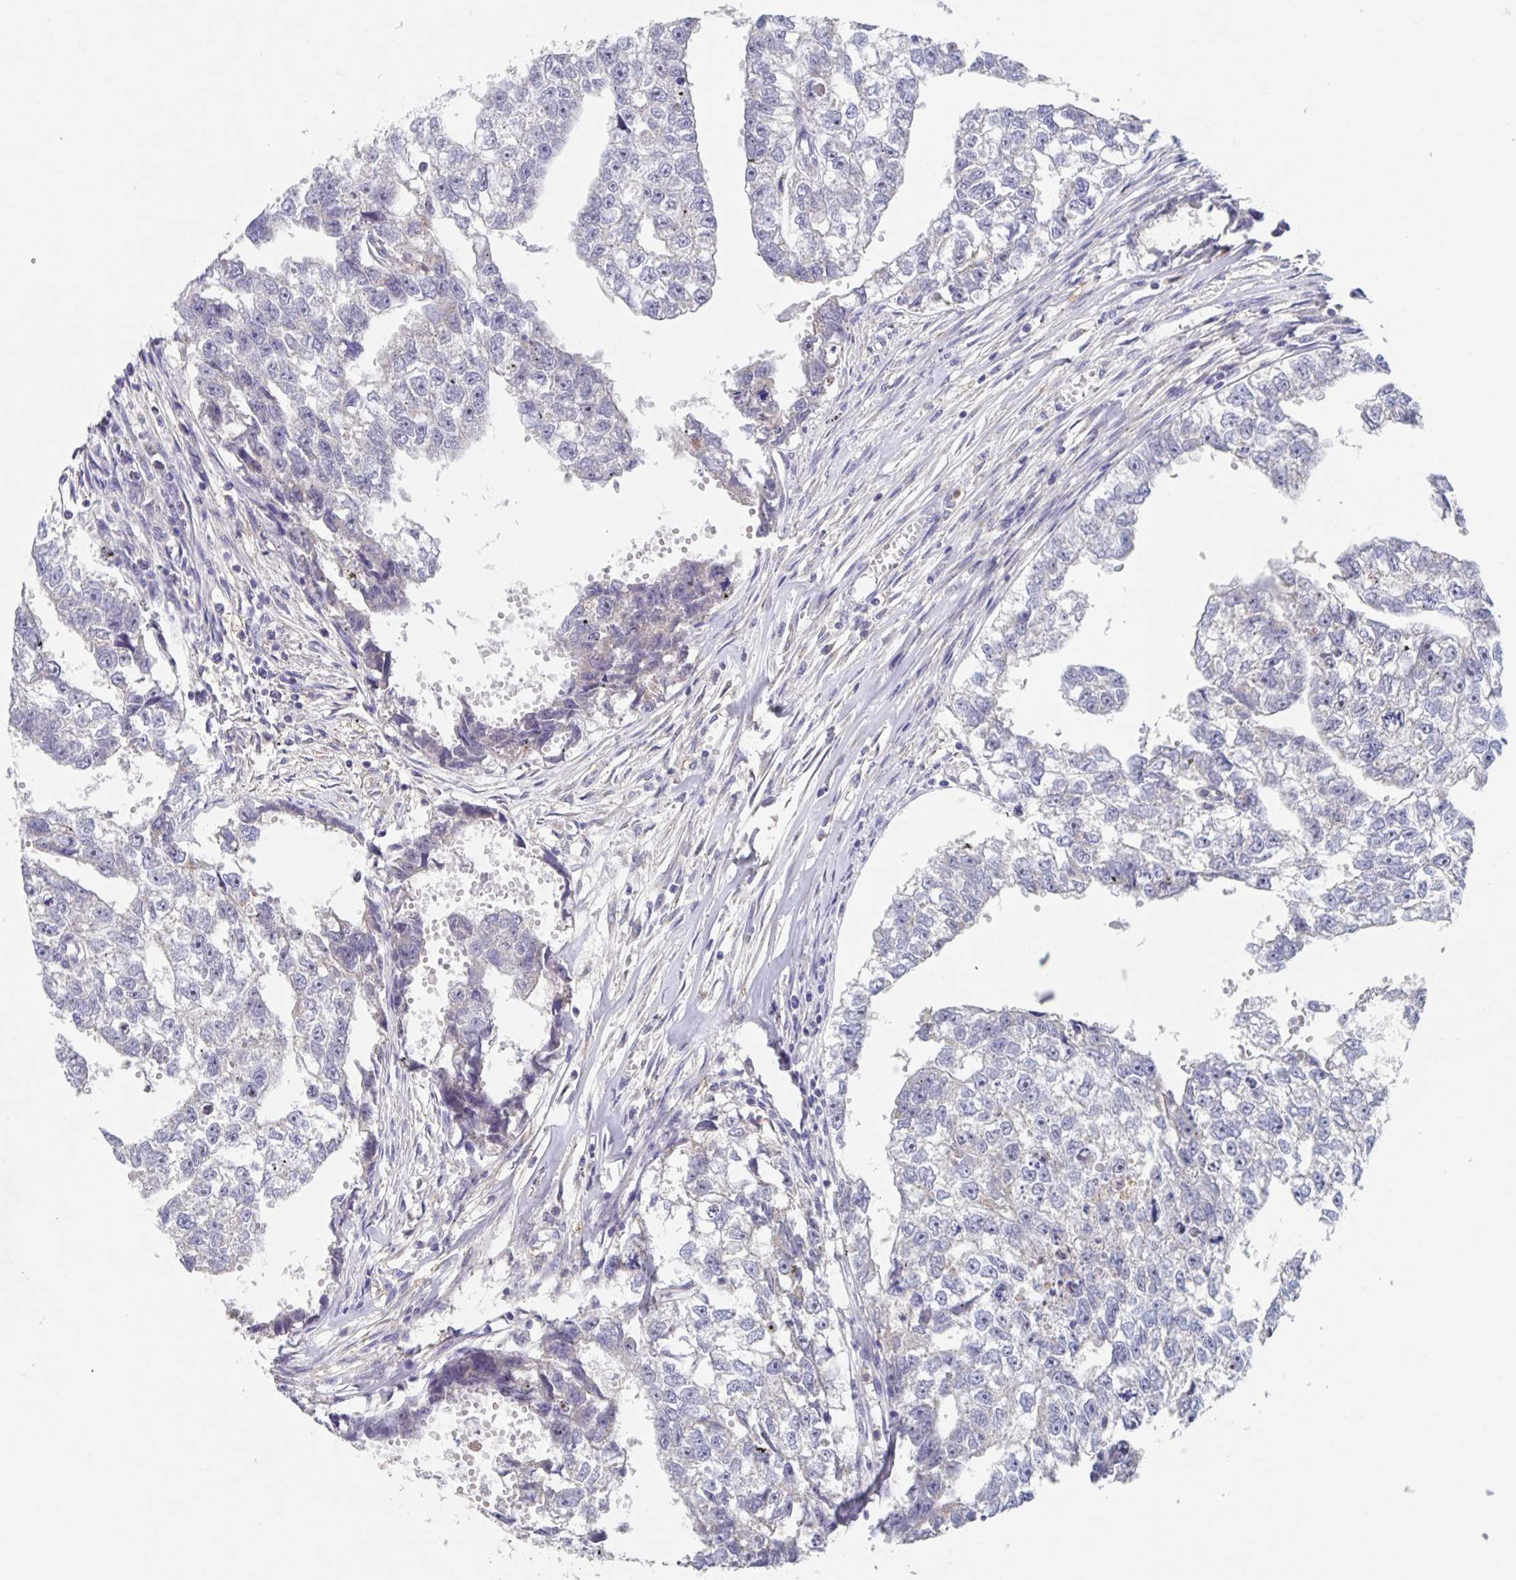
{"staining": {"intensity": "negative", "quantity": "none", "location": "none"}, "tissue": "testis cancer", "cell_type": "Tumor cells", "image_type": "cancer", "snomed": [{"axis": "morphology", "description": "Carcinoma, Embryonal, NOS"}, {"axis": "morphology", "description": "Teratoma, malignant, NOS"}, {"axis": "topography", "description": "Testis"}], "caption": "Tumor cells are negative for protein expression in human teratoma (malignant) (testis).", "gene": "CDC42BPG", "patient": {"sex": "male", "age": 44}}